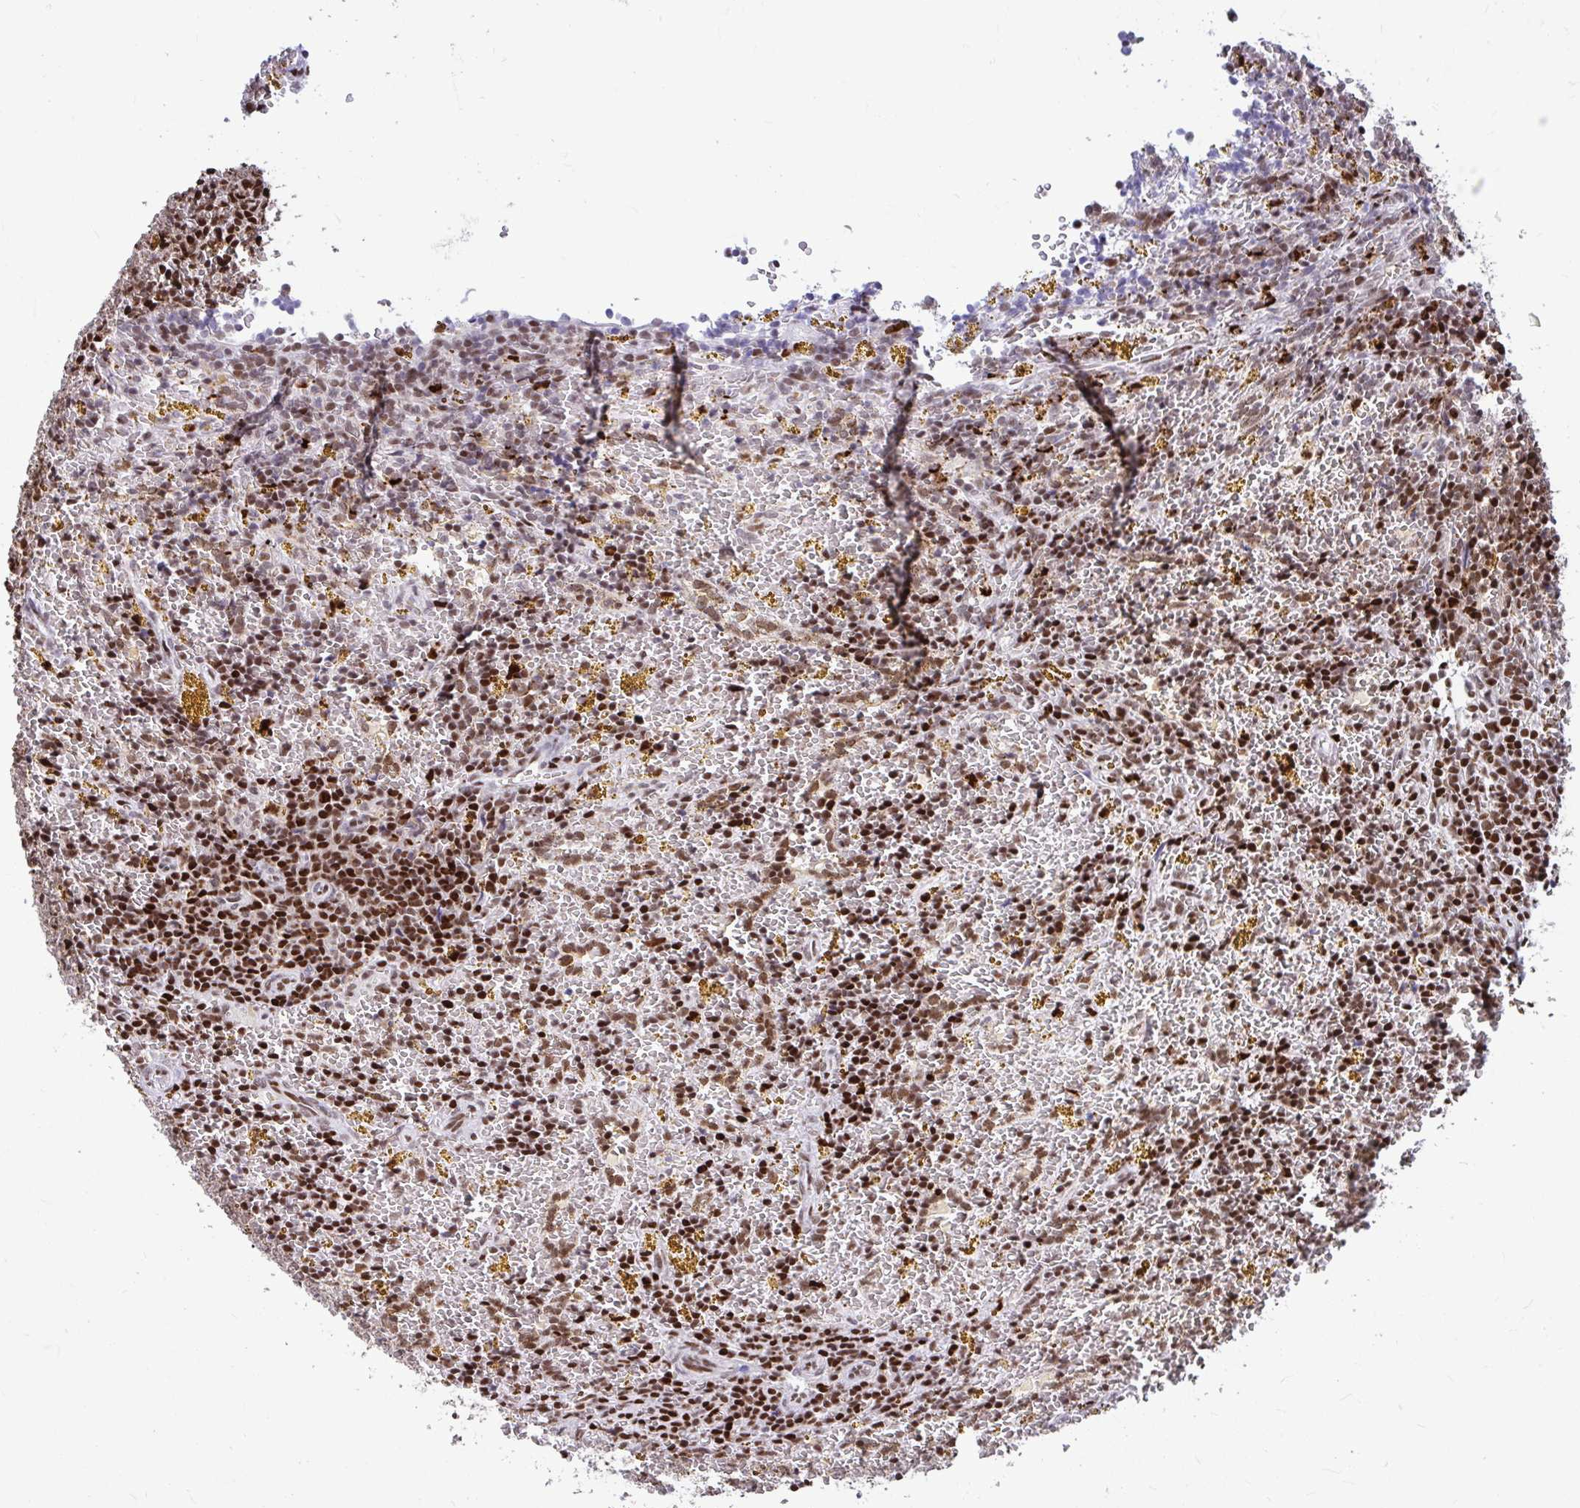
{"staining": {"intensity": "strong", "quantity": ">75%", "location": "nuclear"}, "tissue": "lymphoma", "cell_type": "Tumor cells", "image_type": "cancer", "snomed": [{"axis": "morphology", "description": "Malignant lymphoma, non-Hodgkin's type, Low grade"}, {"axis": "topography", "description": "Spleen"}, {"axis": "topography", "description": "Lymph node"}], "caption": "Immunohistochemistry of lymphoma displays high levels of strong nuclear expression in approximately >75% of tumor cells.", "gene": "SLC35C2", "patient": {"sex": "female", "age": 66}}